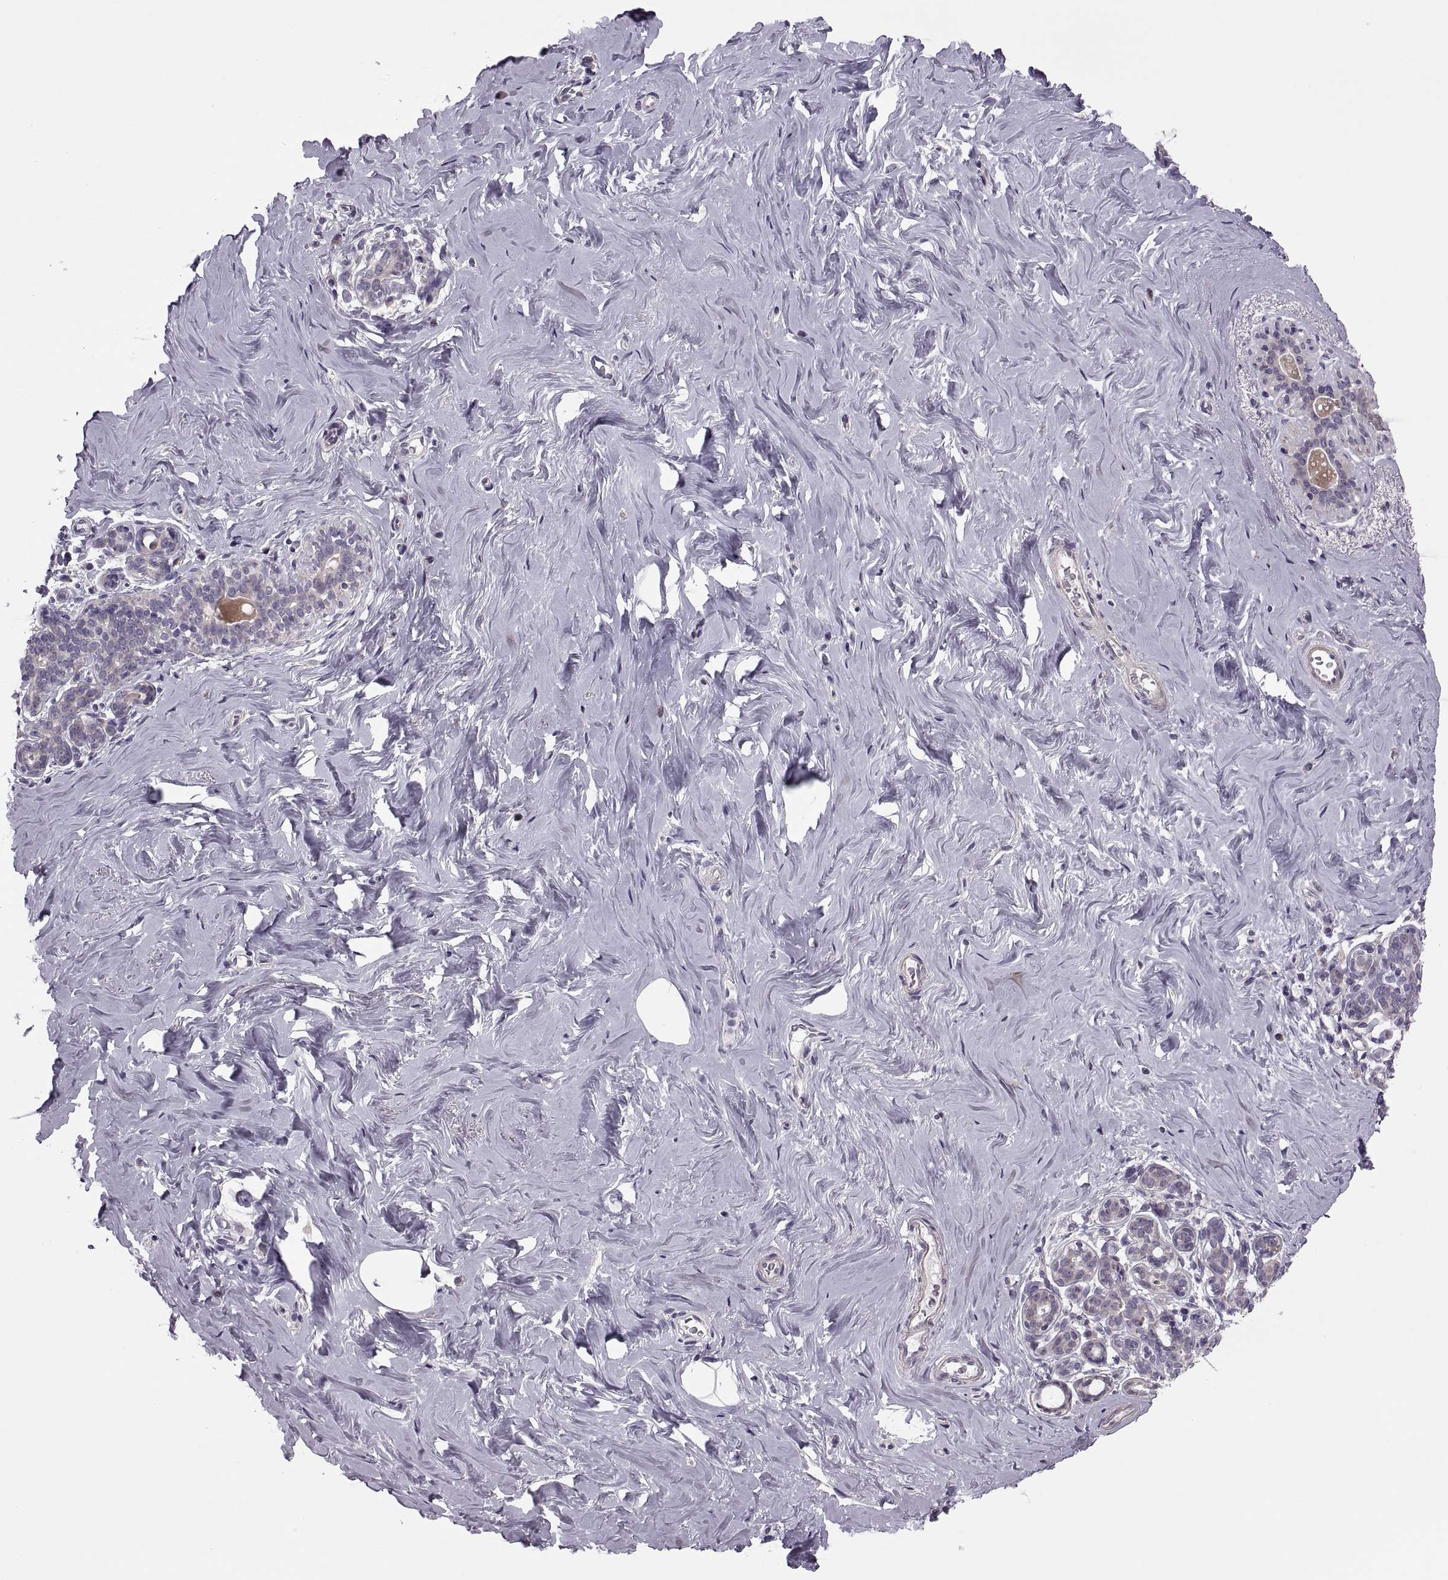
{"staining": {"intensity": "negative", "quantity": "none", "location": "none"}, "tissue": "breast", "cell_type": "Adipocytes", "image_type": "normal", "snomed": [{"axis": "morphology", "description": "Normal tissue, NOS"}, {"axis": "topography", "description": "Skin"}, {"axis": "topography", "description": "Breast"}], "caption": "There is no significant positivity in adipocytes of breast. The staining was performed using DAB to visualize the protein expression in brown, while the nuclei were stained in blue with hematoxylin (Magnification: 20x).", "gene": "RIPK4", "patient": {"sex": "female", "age": 43}}